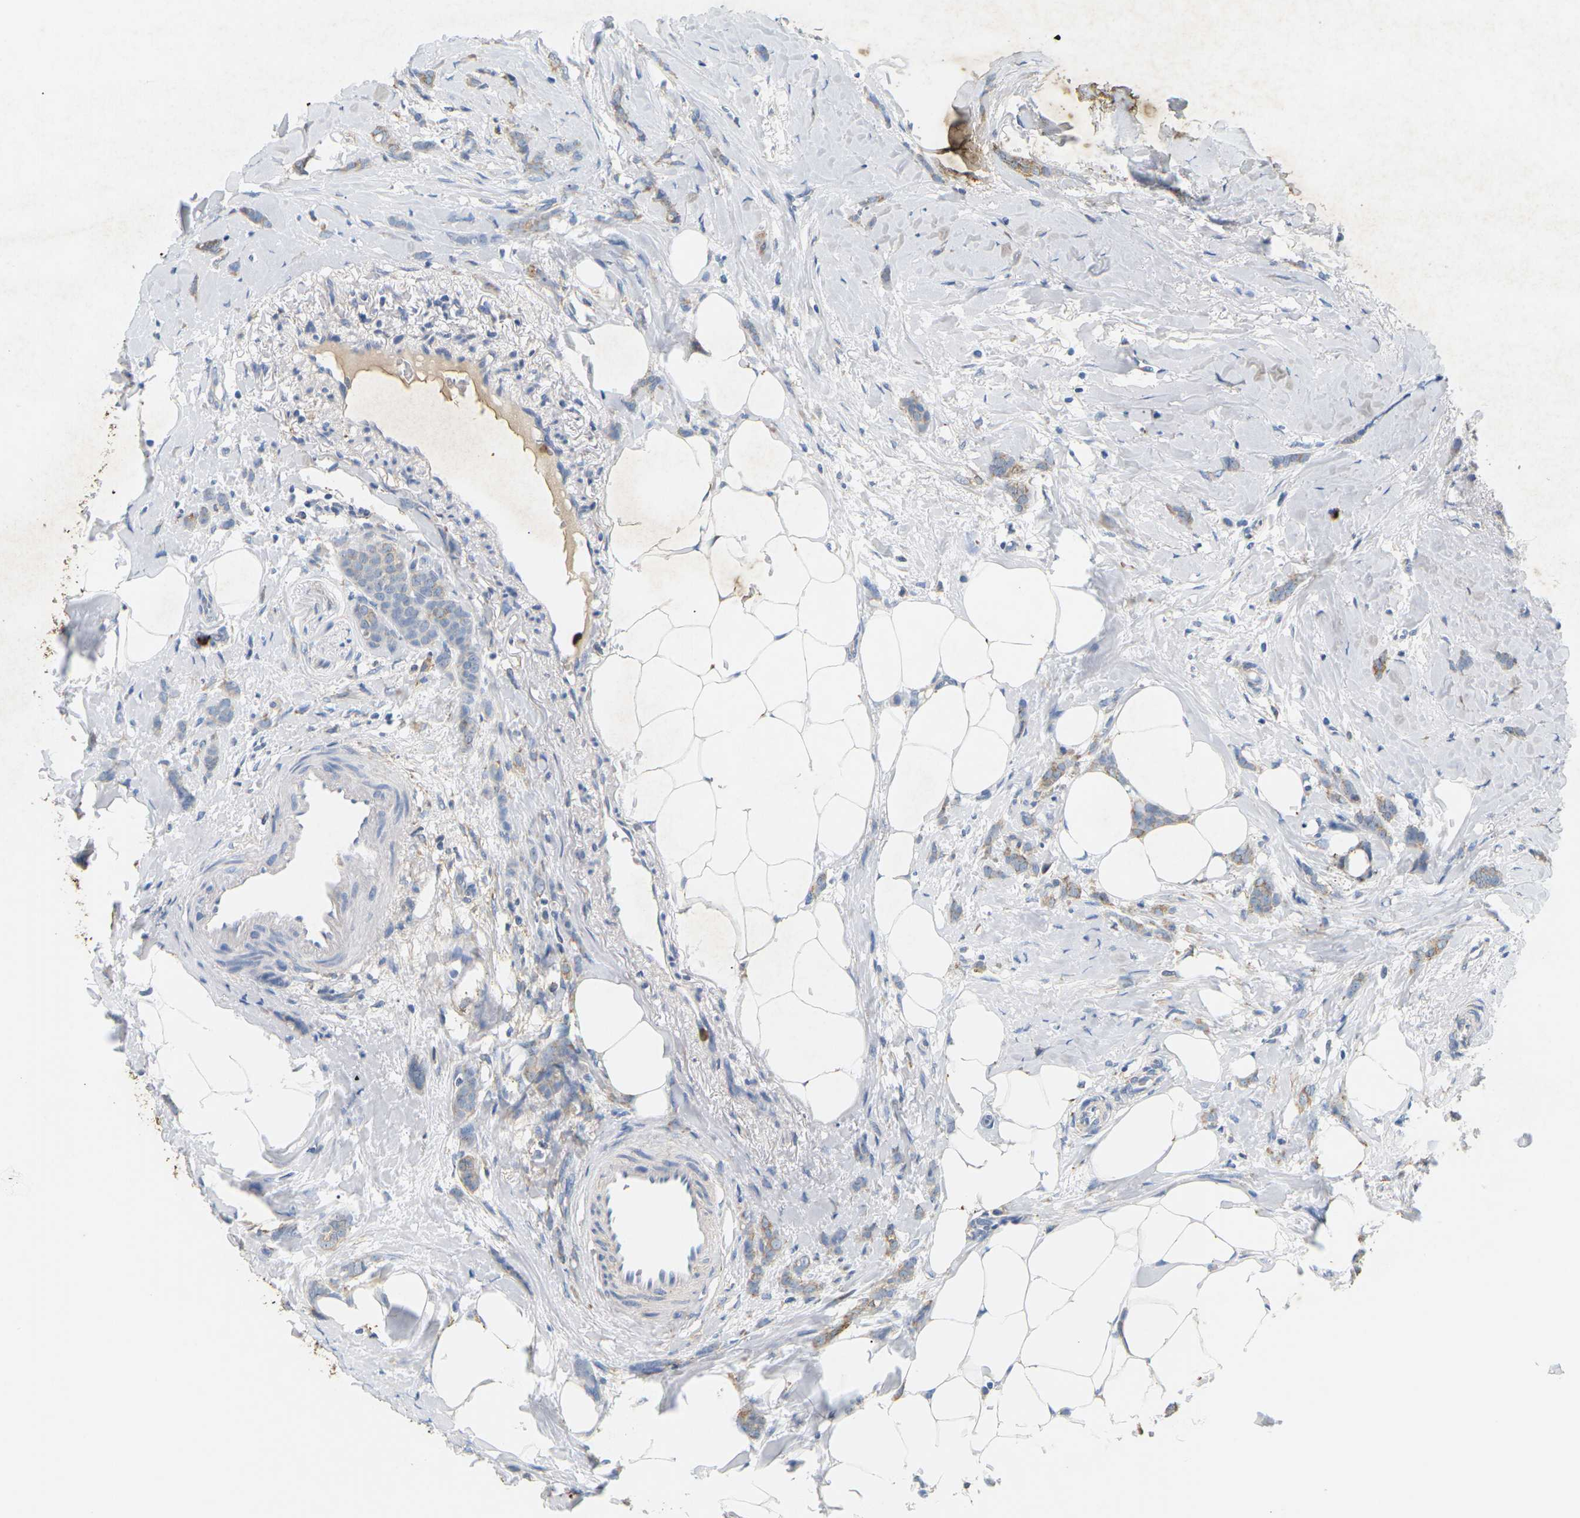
{"staining": {"intensity": "weak", "quantity": "25%-75%", "location": "cytoplasmic/membranous"}, "tissue": "breast cancer", "cell_type": "Tumor cells", "image_type": "cancer", "snomed": [{"axis": "morphology", "description": "Lobular carcinoma, in situ"}, {"axis": "morphology", "description": "Lobular carcinoma"}, {"axis": "topography", "description": "Breast"}], "caption": "This is a histology image of immunohistochemistry staining of breast cancer (lobular carcinoma), which shows weak positivity in the cytoplasmic/membranous of tumor cells.", "gene": "ADM", "patient": {"sex": "female", "age": 41}}